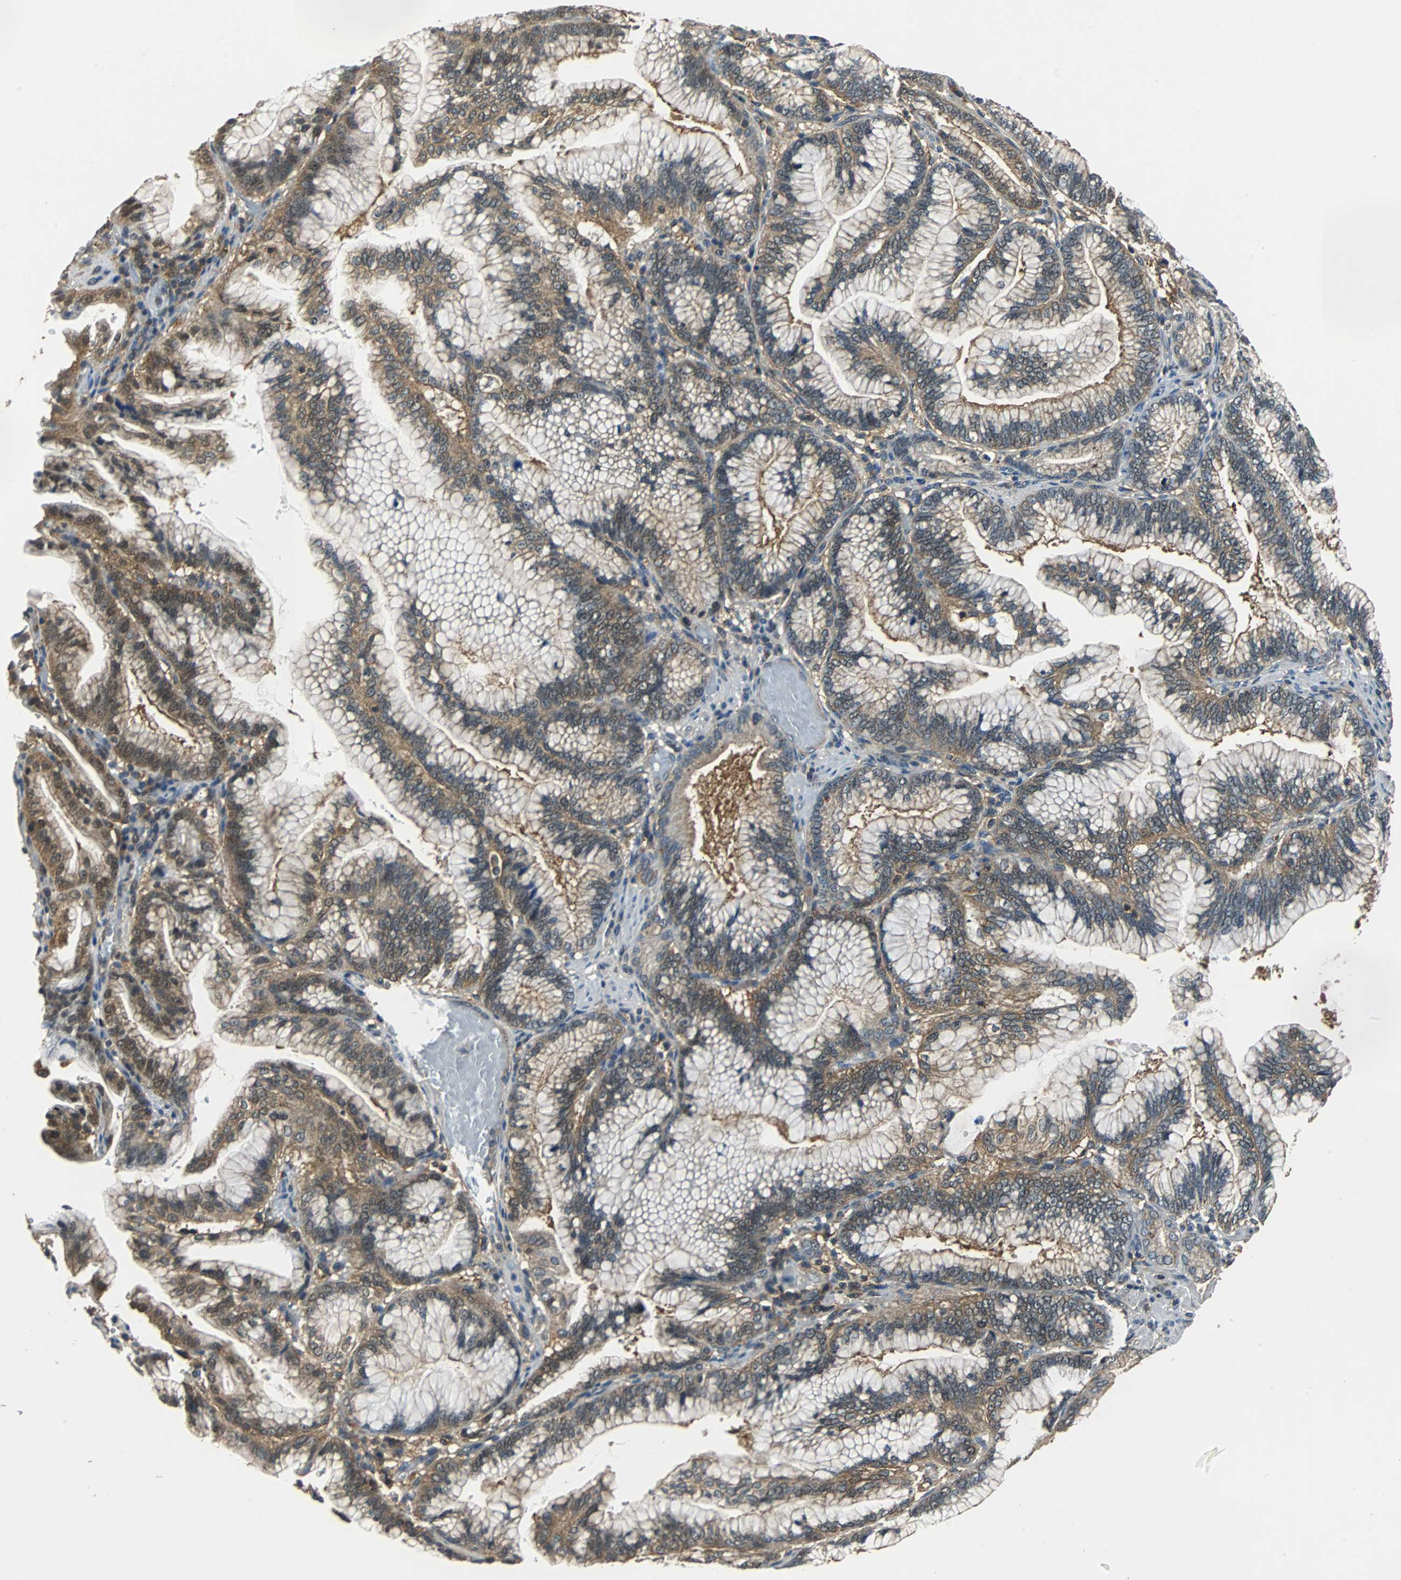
{"staining": {"intensity": "moderate", "quantity": "25%-75%", "location": "cytoplasmic/membranous"}, "tissue": "pancreatic cancer", "cell_type": "Tumor cells", "image_type": "cancer", "snomed": [{"axis": "morphology", "description": "Adenocarcinoma, NOS"}, {"axis": "topography", "description": "Pancreas"}], "caption": "Immunohistochemistry (IHC) (DAB (3,3'-diaminobenzidine)) staining of human pancreatic adenocarcinoma demonstrates moderate cytoplasmic/membranous protein staining in approximately 25%-75% of tumor cells. (DAB (3,3'-diaminobenzidine) IHC with brightfield microscopy, high magnification).", "gene": "VBP1", "patient": {"sex": "female", "age": 64}}